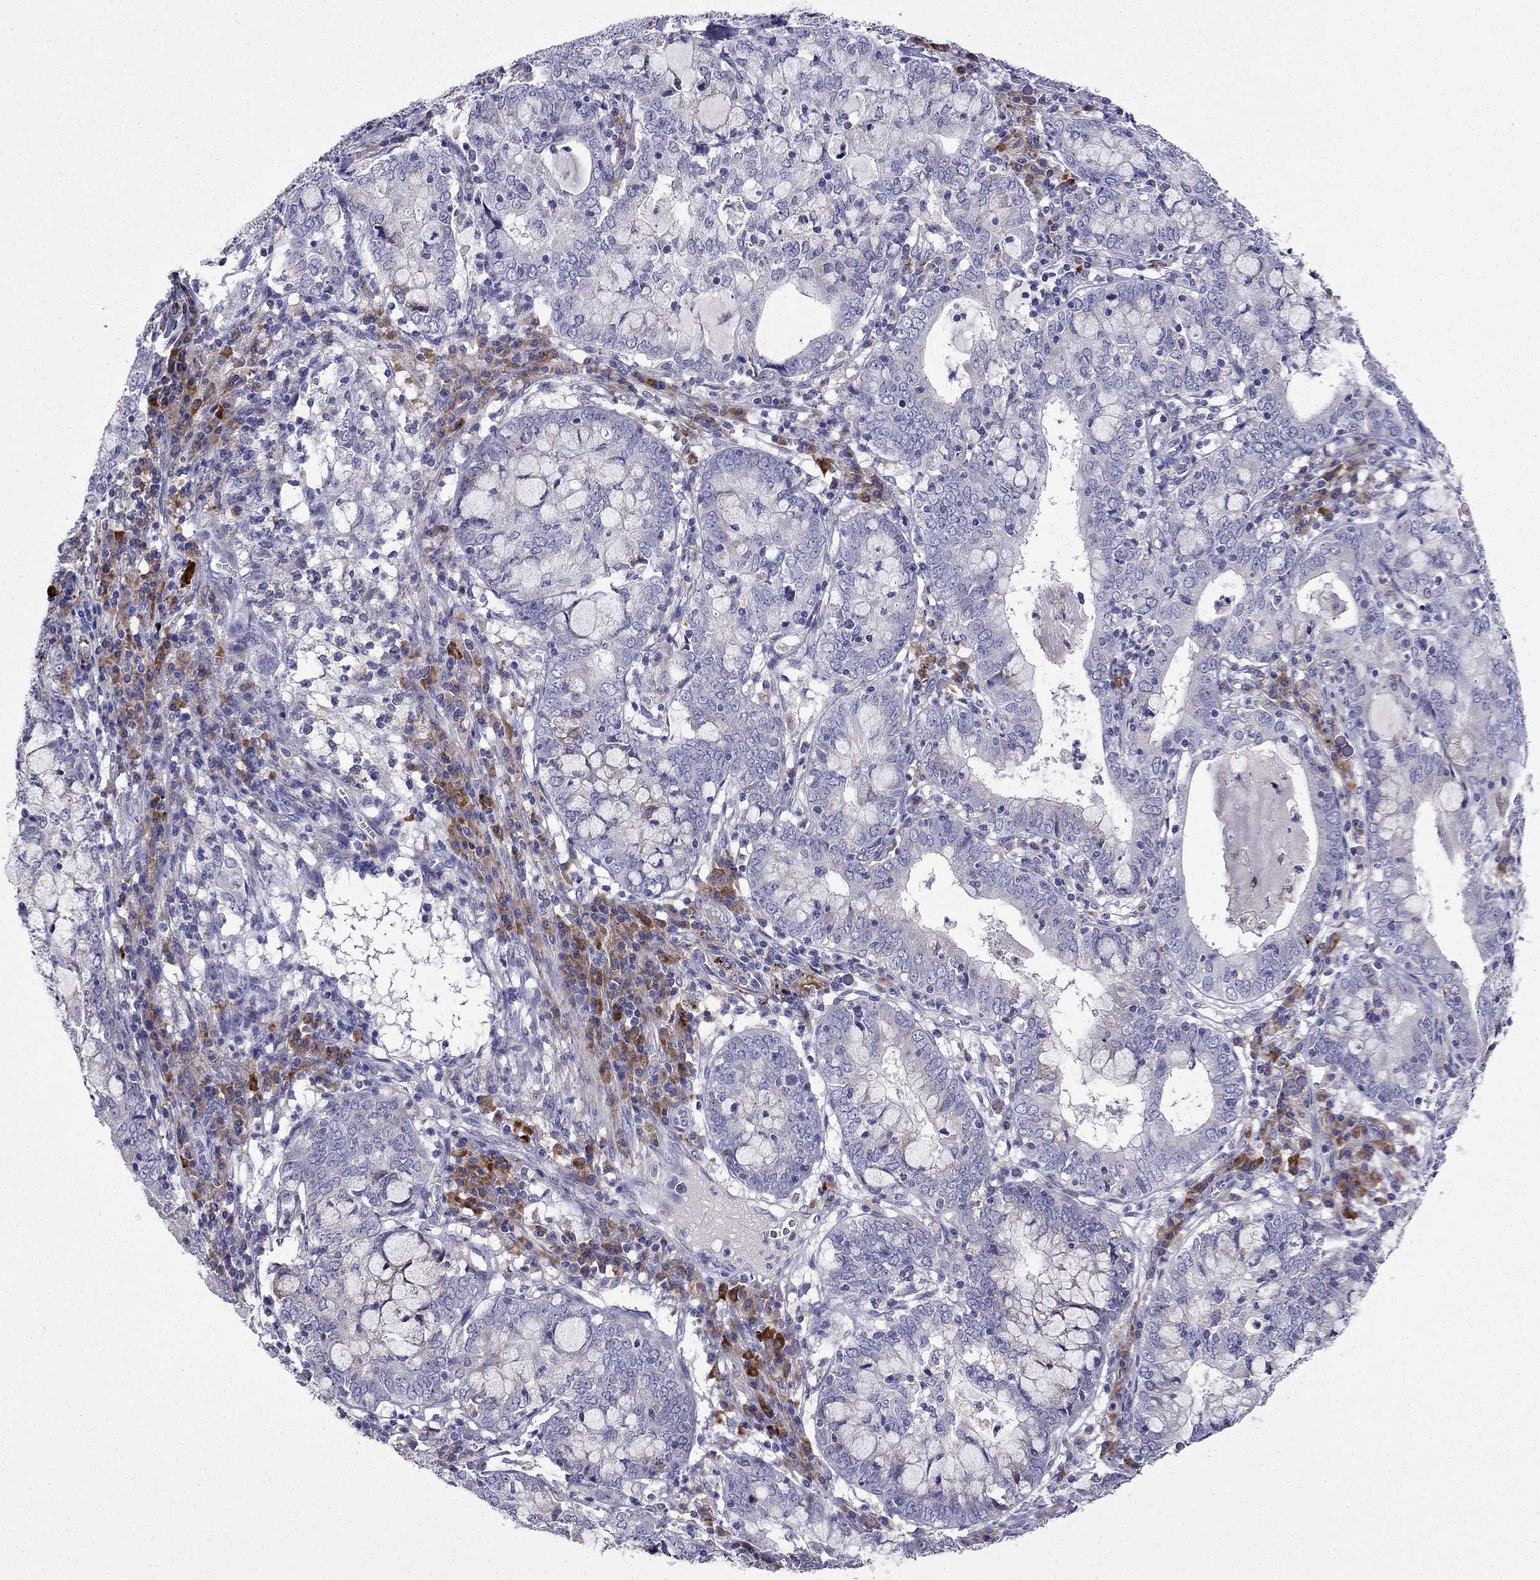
{"staining": {"intensity": "negative", "quantity": "none", "location": "none"}, "tissue": "cervical cancer", "cell_type": "Tumor cells", "image_type": "cancer", "snomed": [{"axis": "morphology", "description": "Adenocarcinoma, NOS"}, {"axis": "topography", "description": "Cervix"}], "caption": "High power microscopy image of an immunohistochemistry micrograph of cervical cancer, revealing no significant expression in tumor cells.", "gene": "TSSK4", "patient": {"sex": "female", "age": 40}}